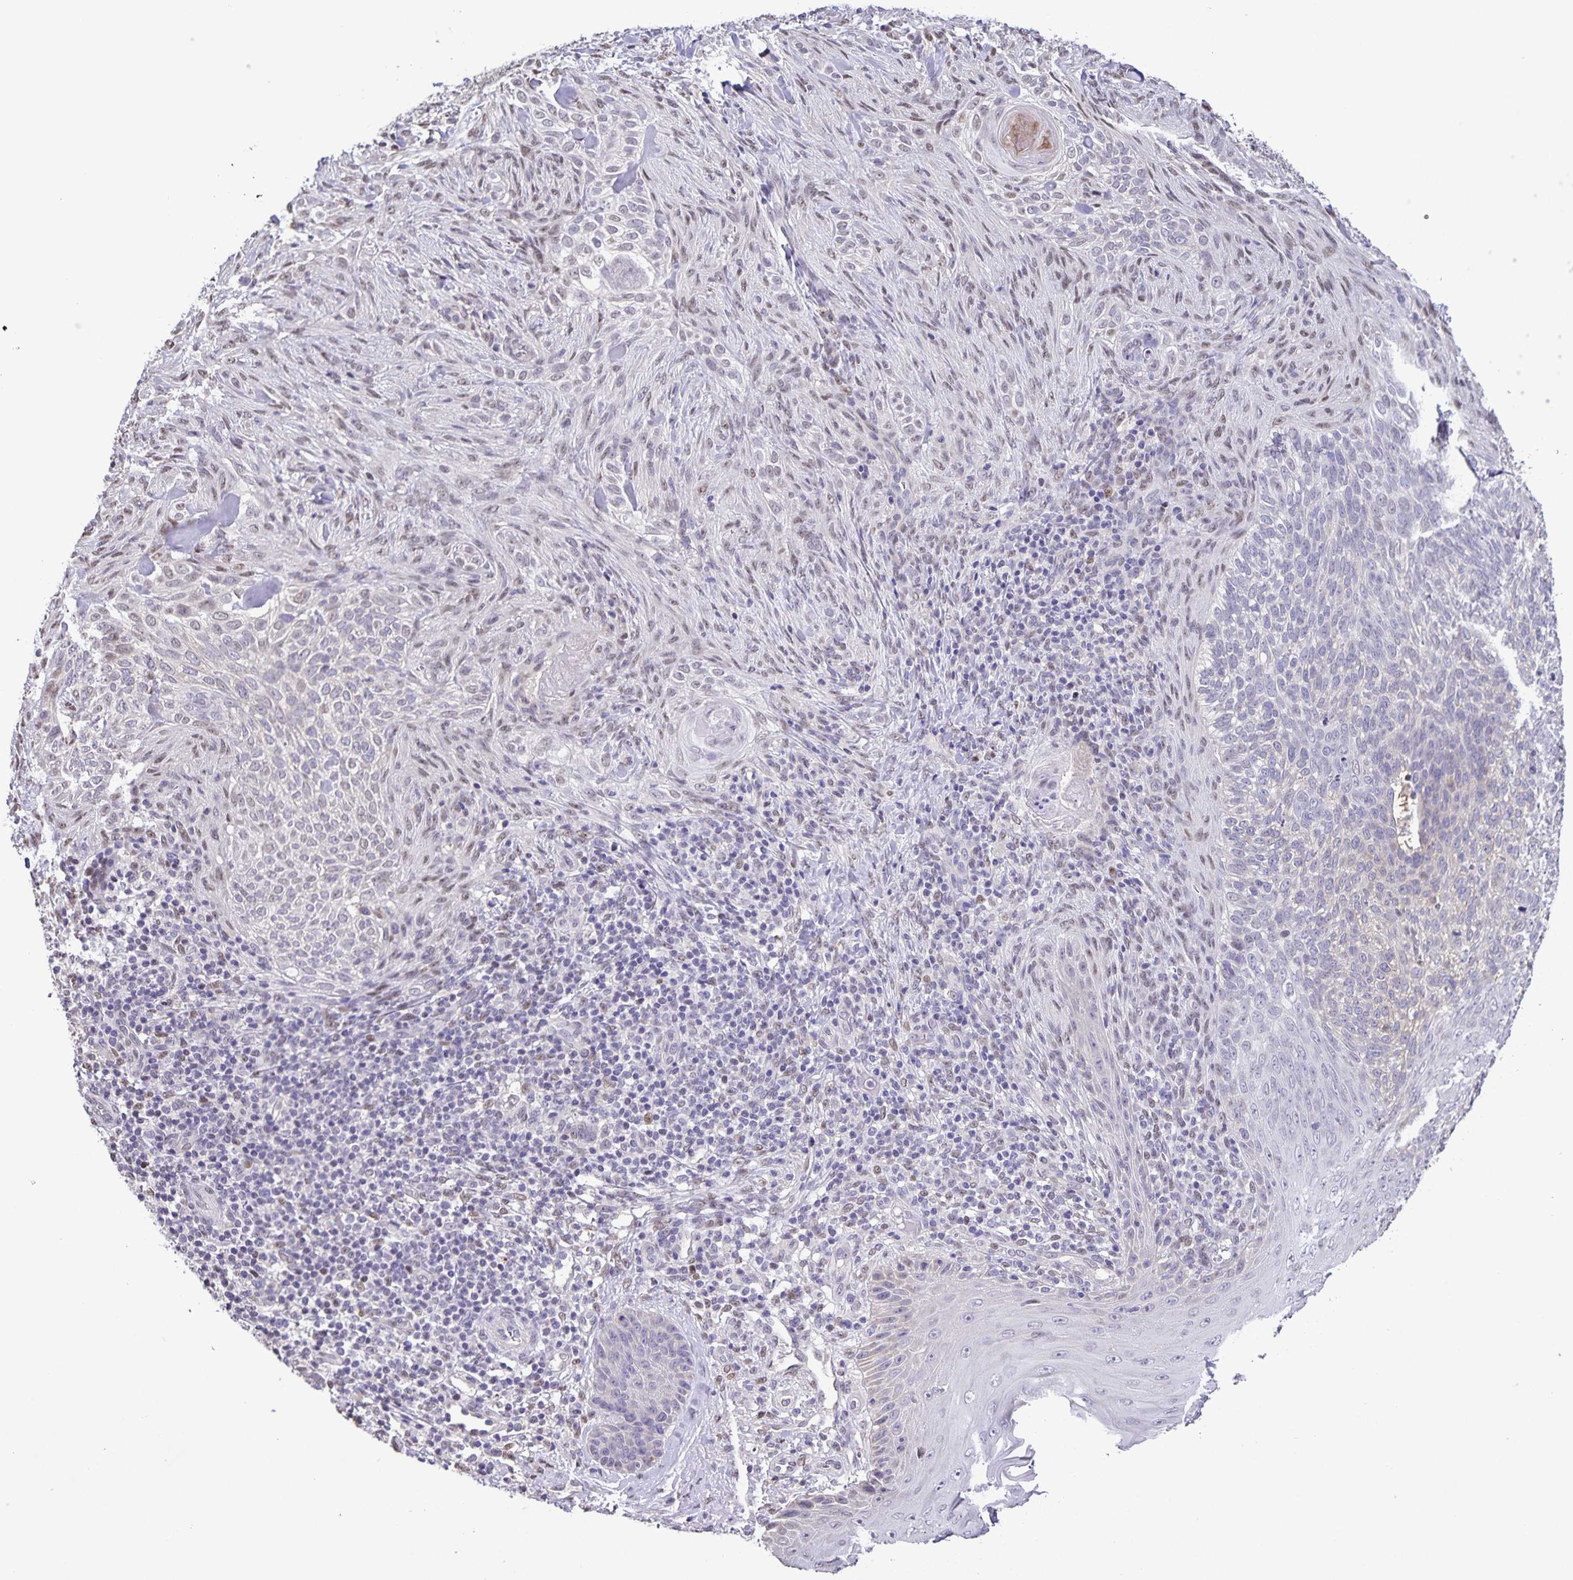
{"staining": {"intensity": "negative", "quantity": "none", "location": "none"}, "tissue": "skin cancer", "cell_type": "Tumor cells", "image_type": "cancer", "snomed": [{"axis": "morphology", "description": "Basal cell carcinoma"}, {"axis": "topography", "description": "Skin"}], "caption": "This micrograph is of skin basal cell carcinoma stained with IHC to label a protein in brown with the nuclei are counter-stained blue. There is no positivity in tumor cells.", "gene": "ONECUT2", "patient": {"sex": "female", "age": 48}}